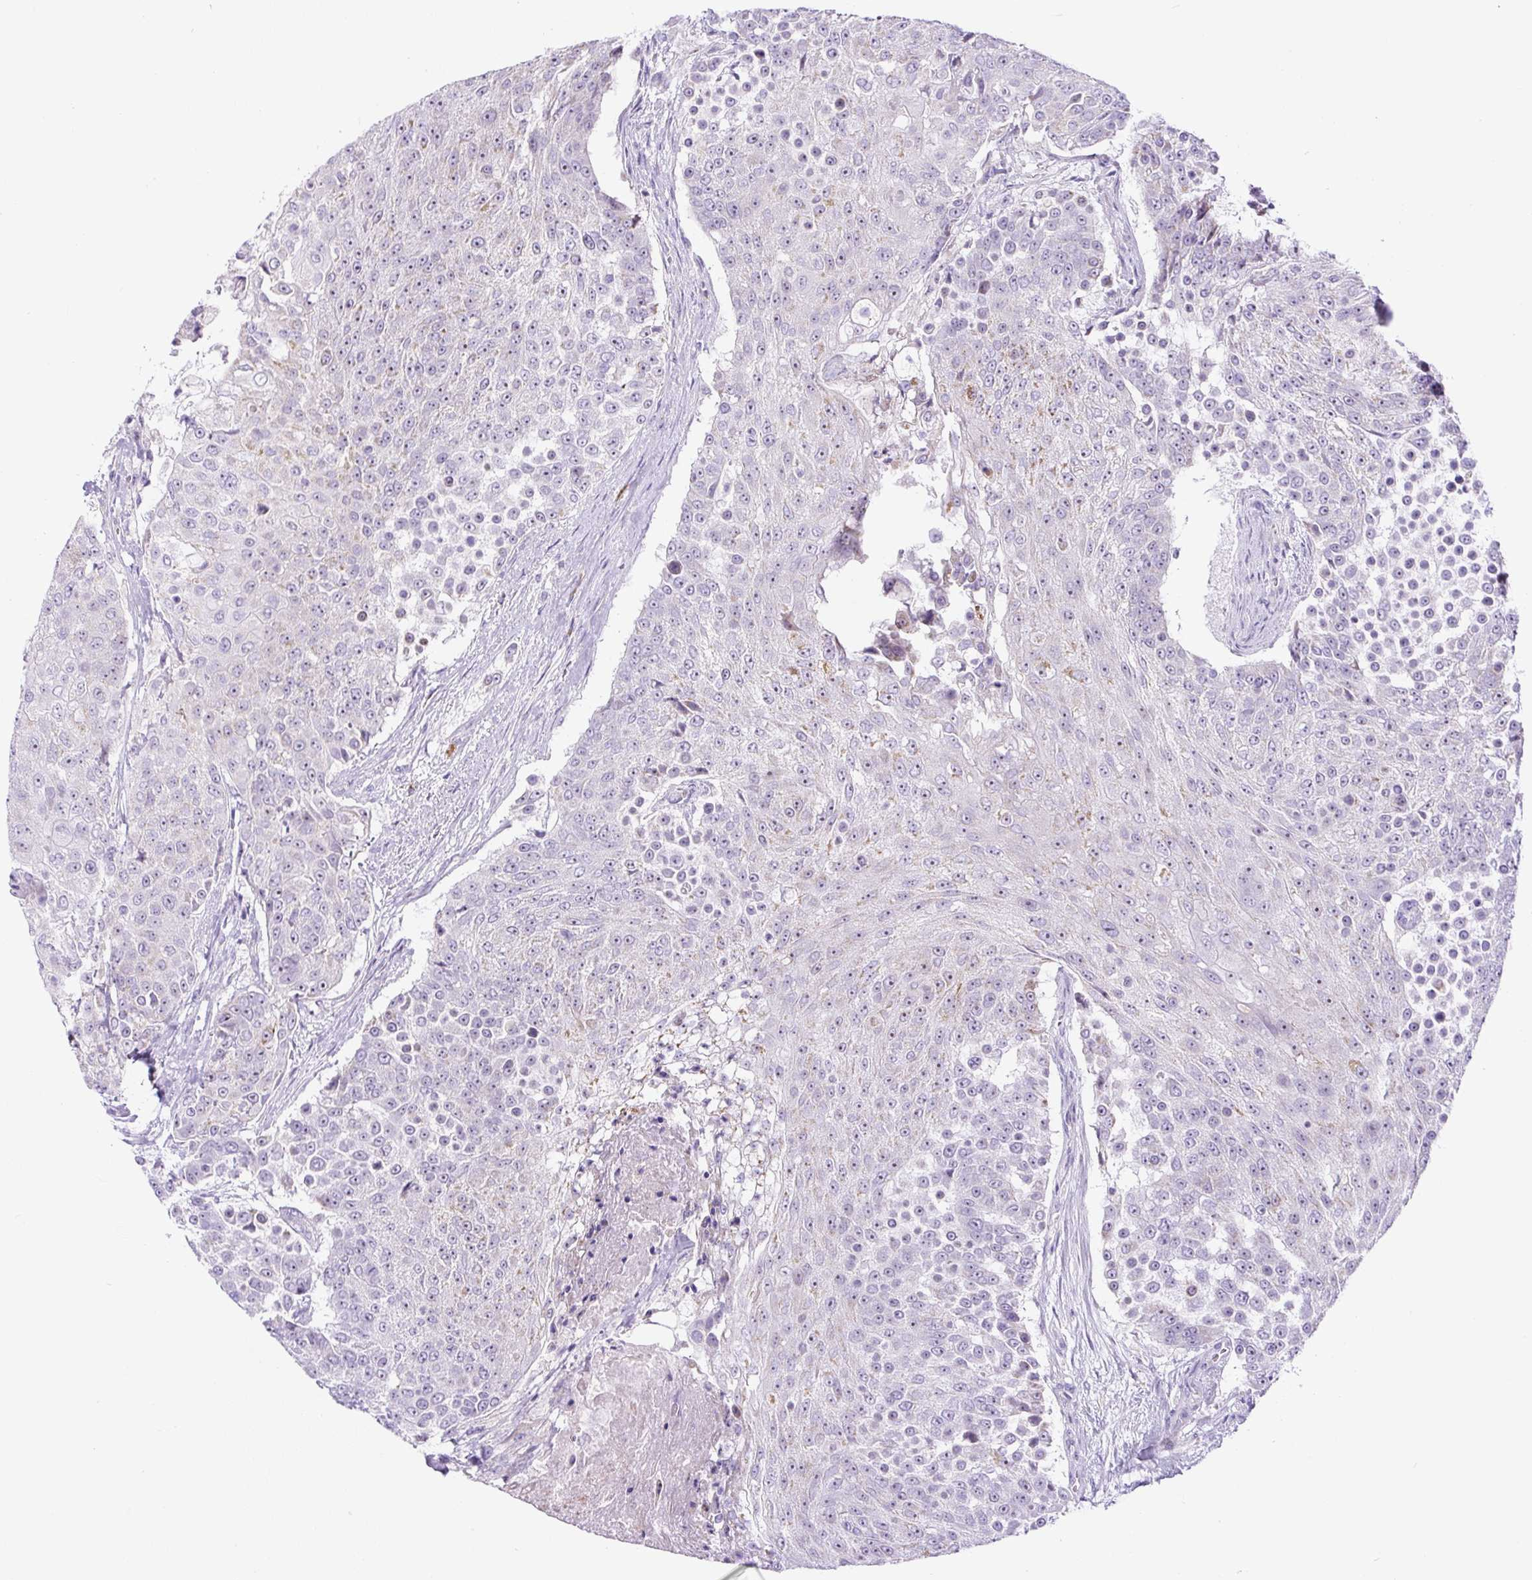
{"staining": {"intensity": "weak", "quantity": "<25%", "location": "cytoplasmic/membranous"}, "tissue": "urothelial cancer", "cell_type": "Tumor cells", "image_type": "cancer", "snomed": [{"axis": "morphology", "description": "Urothelial carcinoma, High grade"}, {"axis": "topography", "description": "Urinary bladder"}], "caption": "The micrograph shows no staining of tumor cells in urothelial carcinoma (high-grade).", "gene": "ZNF596", "patient": {"sex": "female", "age": 63}}